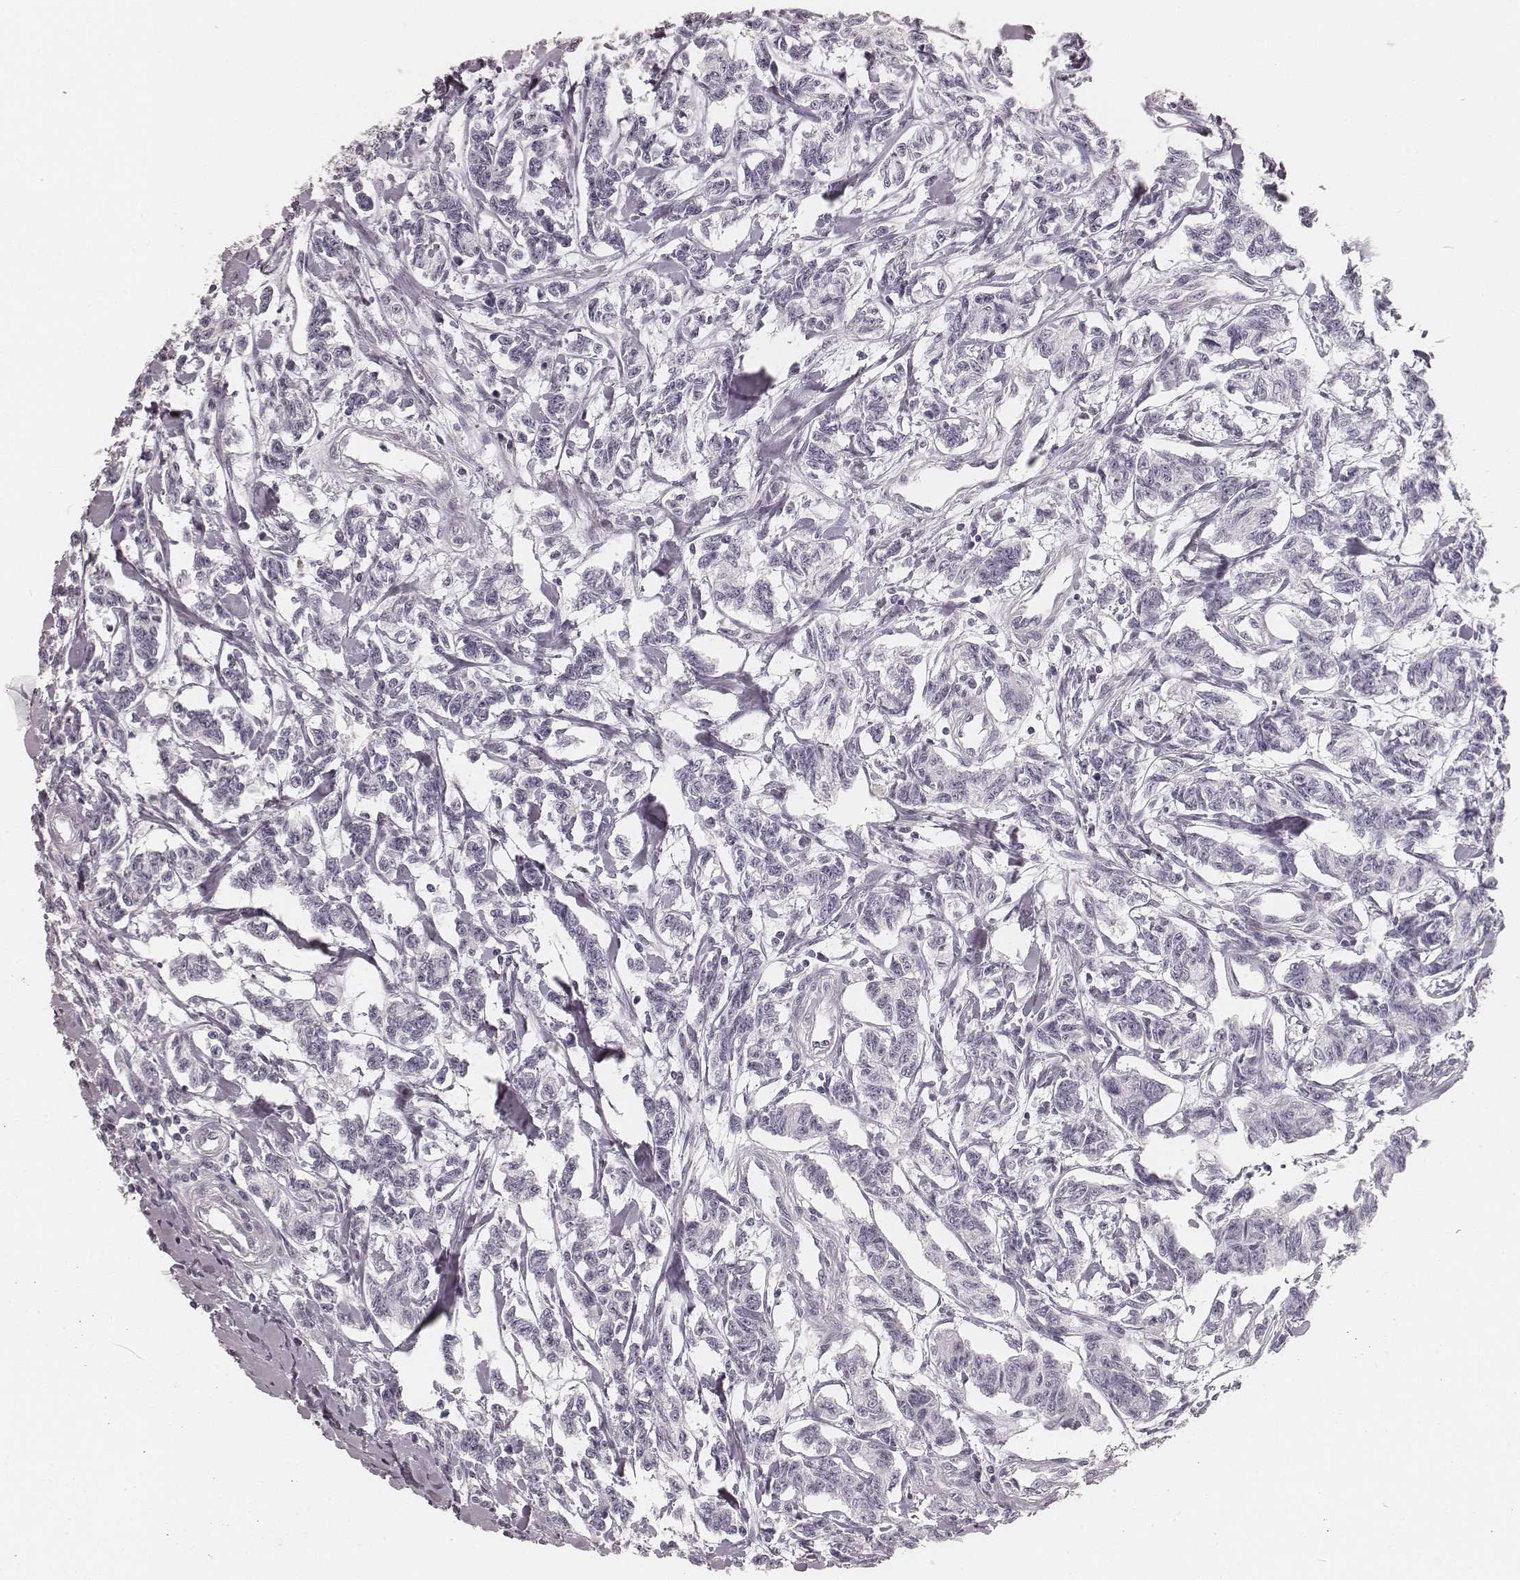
{"staining": {"intensity": "negative", "quantity": "none", "location": "none"}, "tissue": "carcinoid", "cell_type": "Tumor cells", "image_type": "cancer", "snomed": [{"axis": "morphology", "description": "Carcinoid, malignant, NOS"}, {"axis": "topography", "description": "Kidney"}], "caption": "A high-resolution photomicrograph shows immunohistochemistry (IHC) staining of carcinoid, which demonstrates no significant expression in tumor cells.", "gene": "HNF4G", "patient": {"sex": "female", "age": 41}}